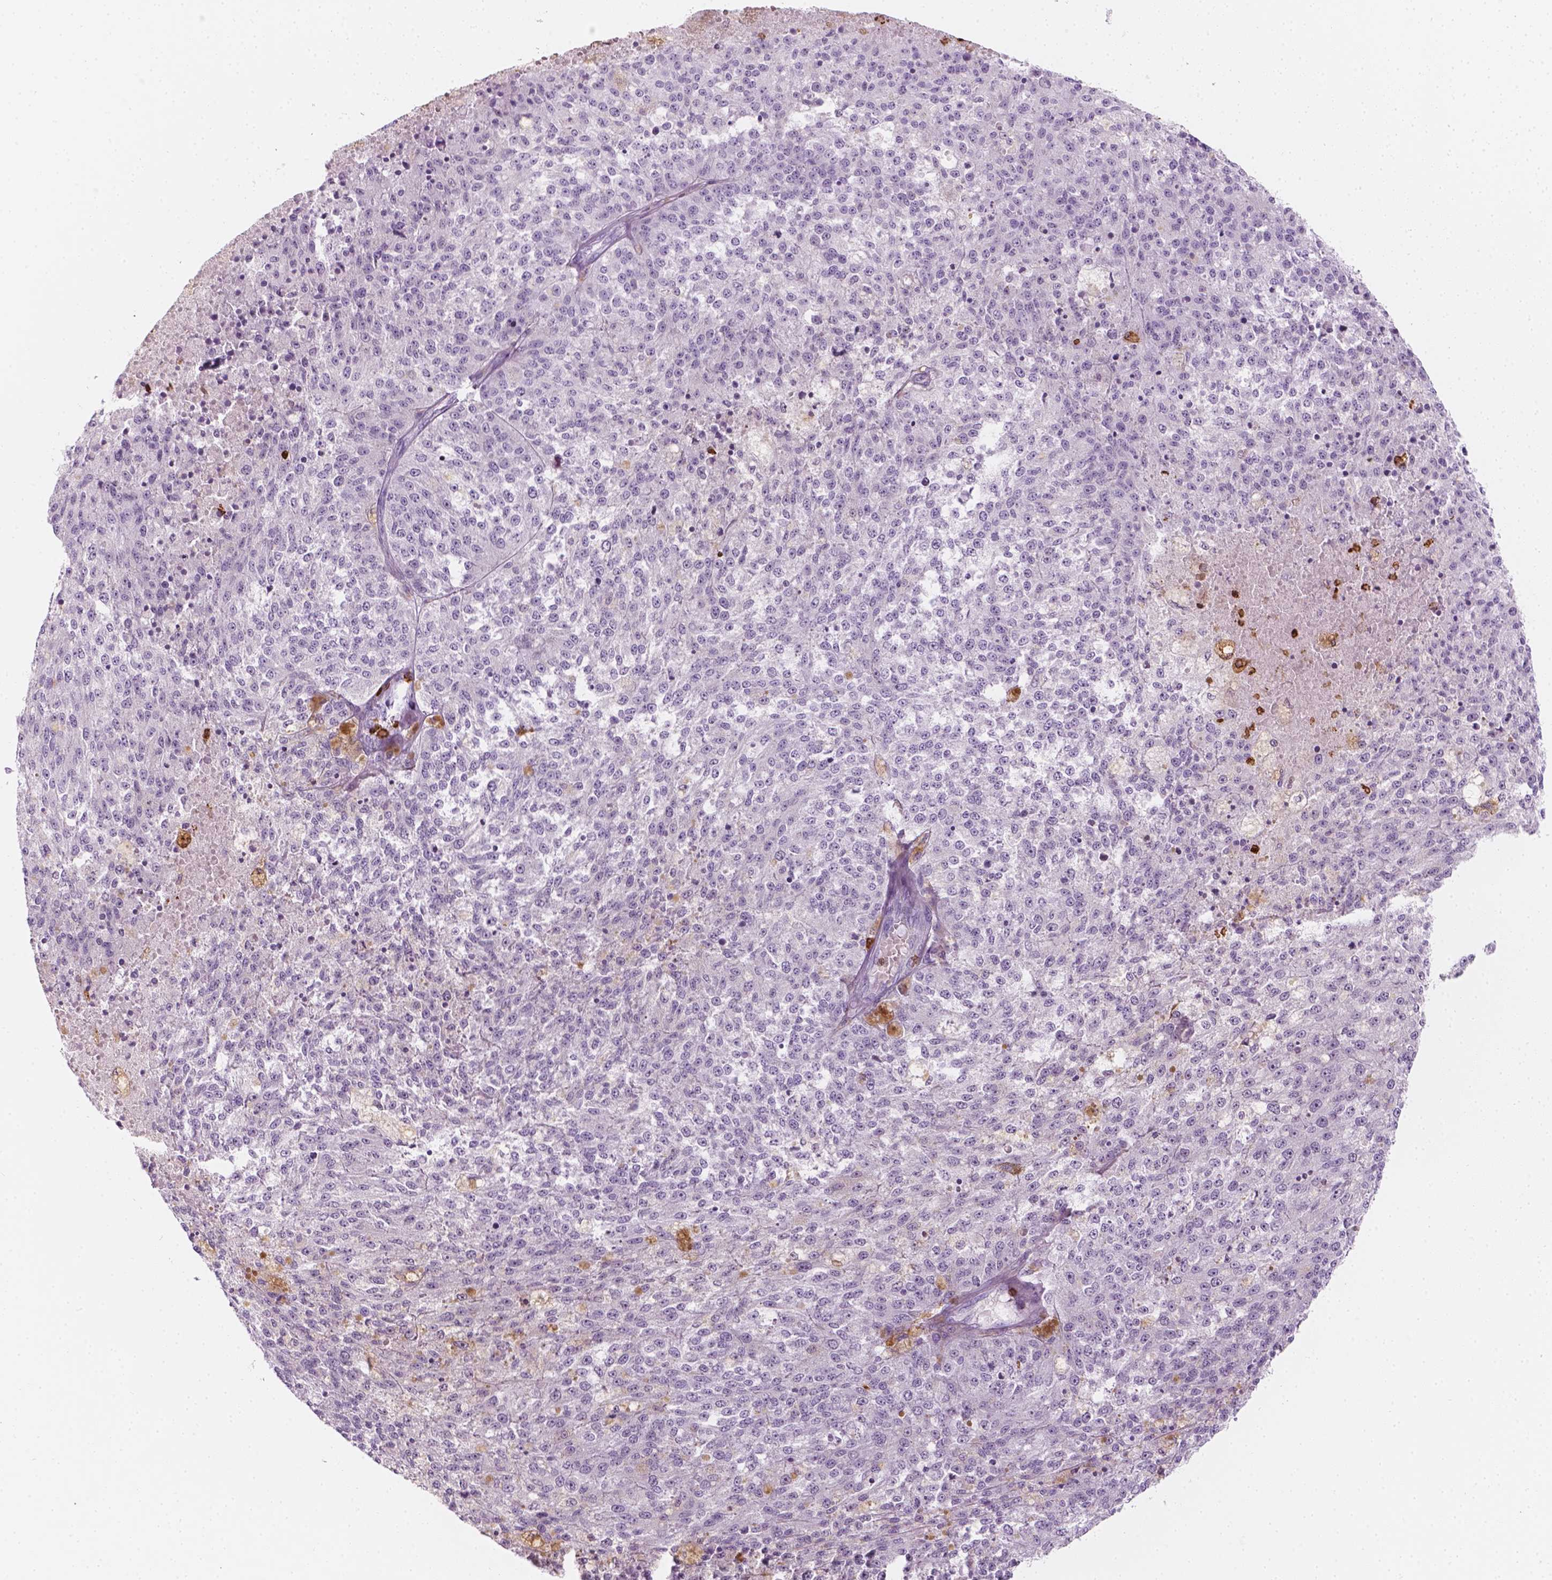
{"staining": {"intensity": "negative", "quantity": "none", "location": "none"}, "tissue": "melanoma", "cell_type": "Tumor cells", "image_type": "cancer", "snomed": [{"axis": "morphology", "description": "Malignant melanoma, Metastatic site"}, {"axis": "topography", "description": "Lymph node"}], "caption": "Protein analysis of malignant melanoma (metastatic site) reveals no significant expression in tumor cells. (DAB immunohistochemistry (IHC) with hematoxylin counter stain).", "gene": "CES1", "patient": {"sex": "female", "age": 64}}